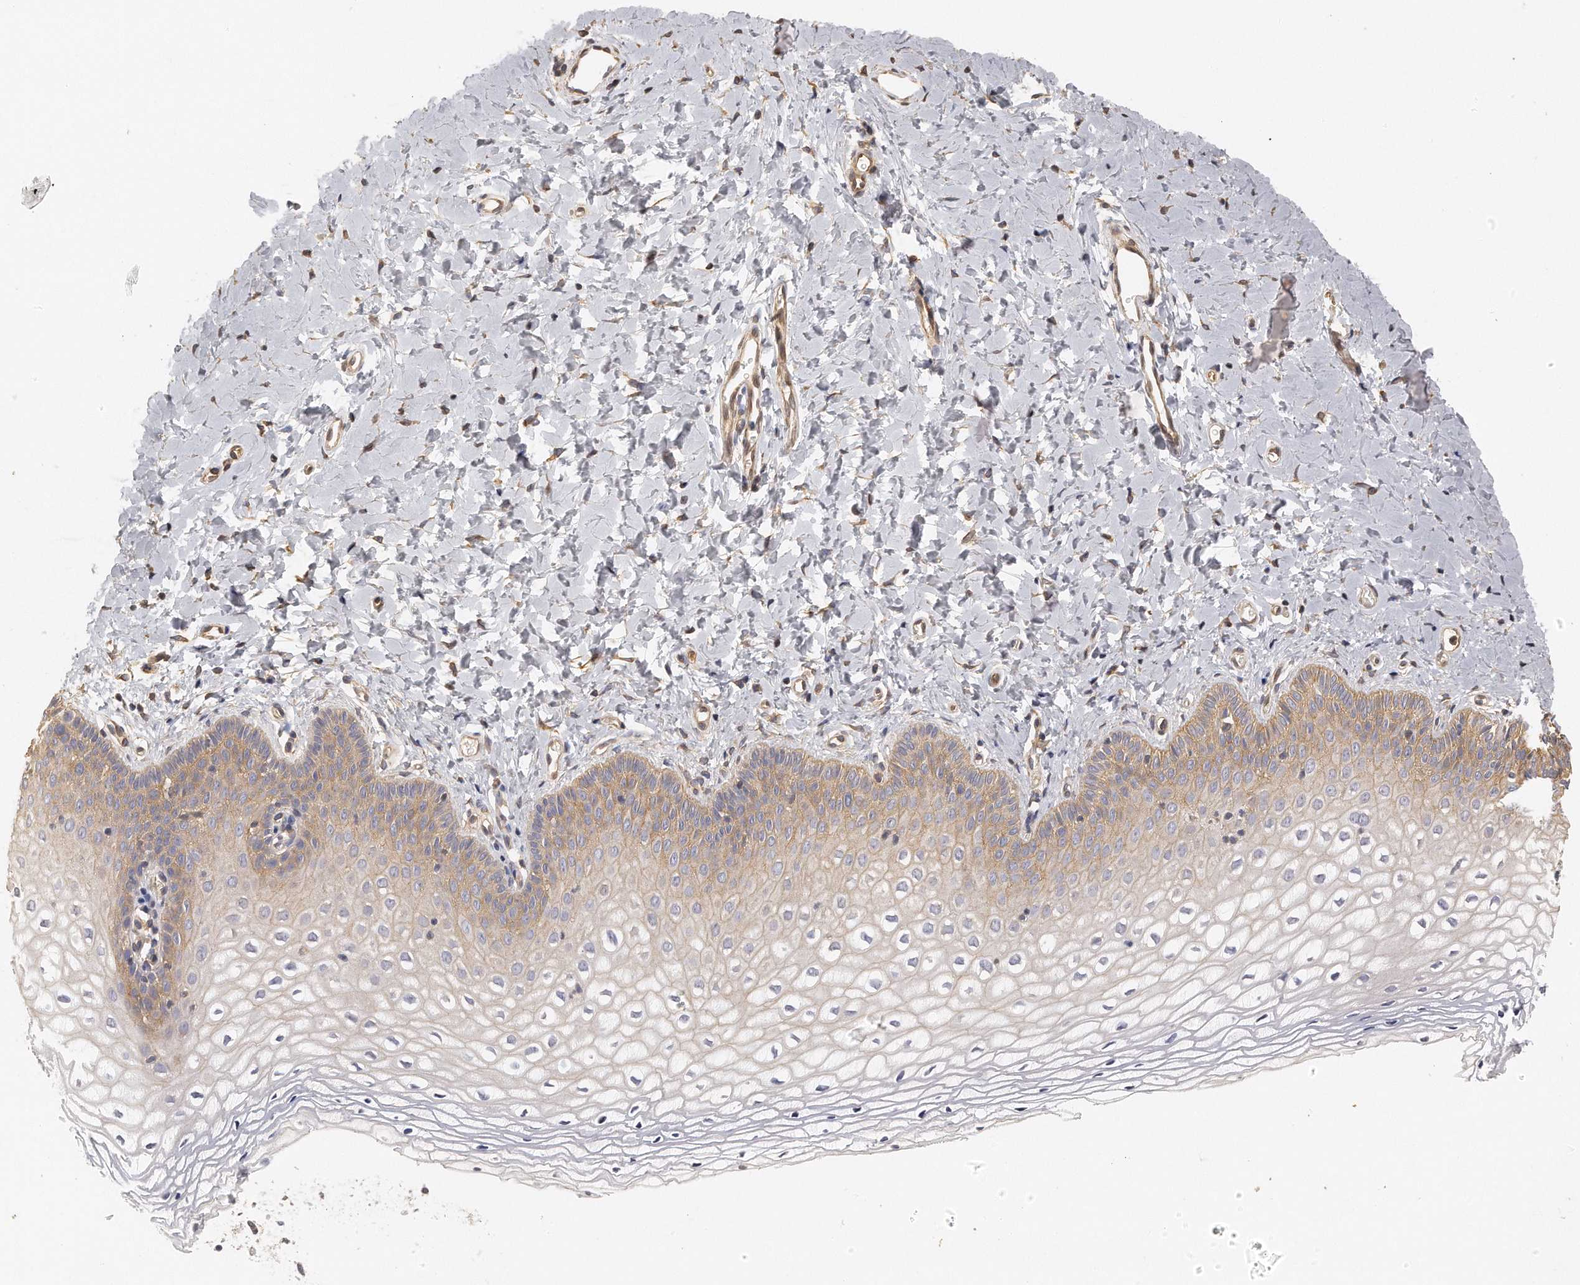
{"staining": {"intensity": "moderate", "quantity": "25%-75%", "location": "cytoplasmic/membranous"}, "tissue": "vagina", "cell_type": "Squamous epithelial cells", "image_type": "normal", "snomed": [{"axis": "morphology", "description": "Normal tissue, NOS"}, {"axis": "topography", "description": "Vagina"}], "caption": "Approximately 25%-75% of squamous epithelial cells in normal human vagina demonstrate moderate cytoplasmic/membranous protein expression as visualized by brown immunohistochemical staining.", "gene": "CHST7", "patient": {"sex": "female", "age": 55}}